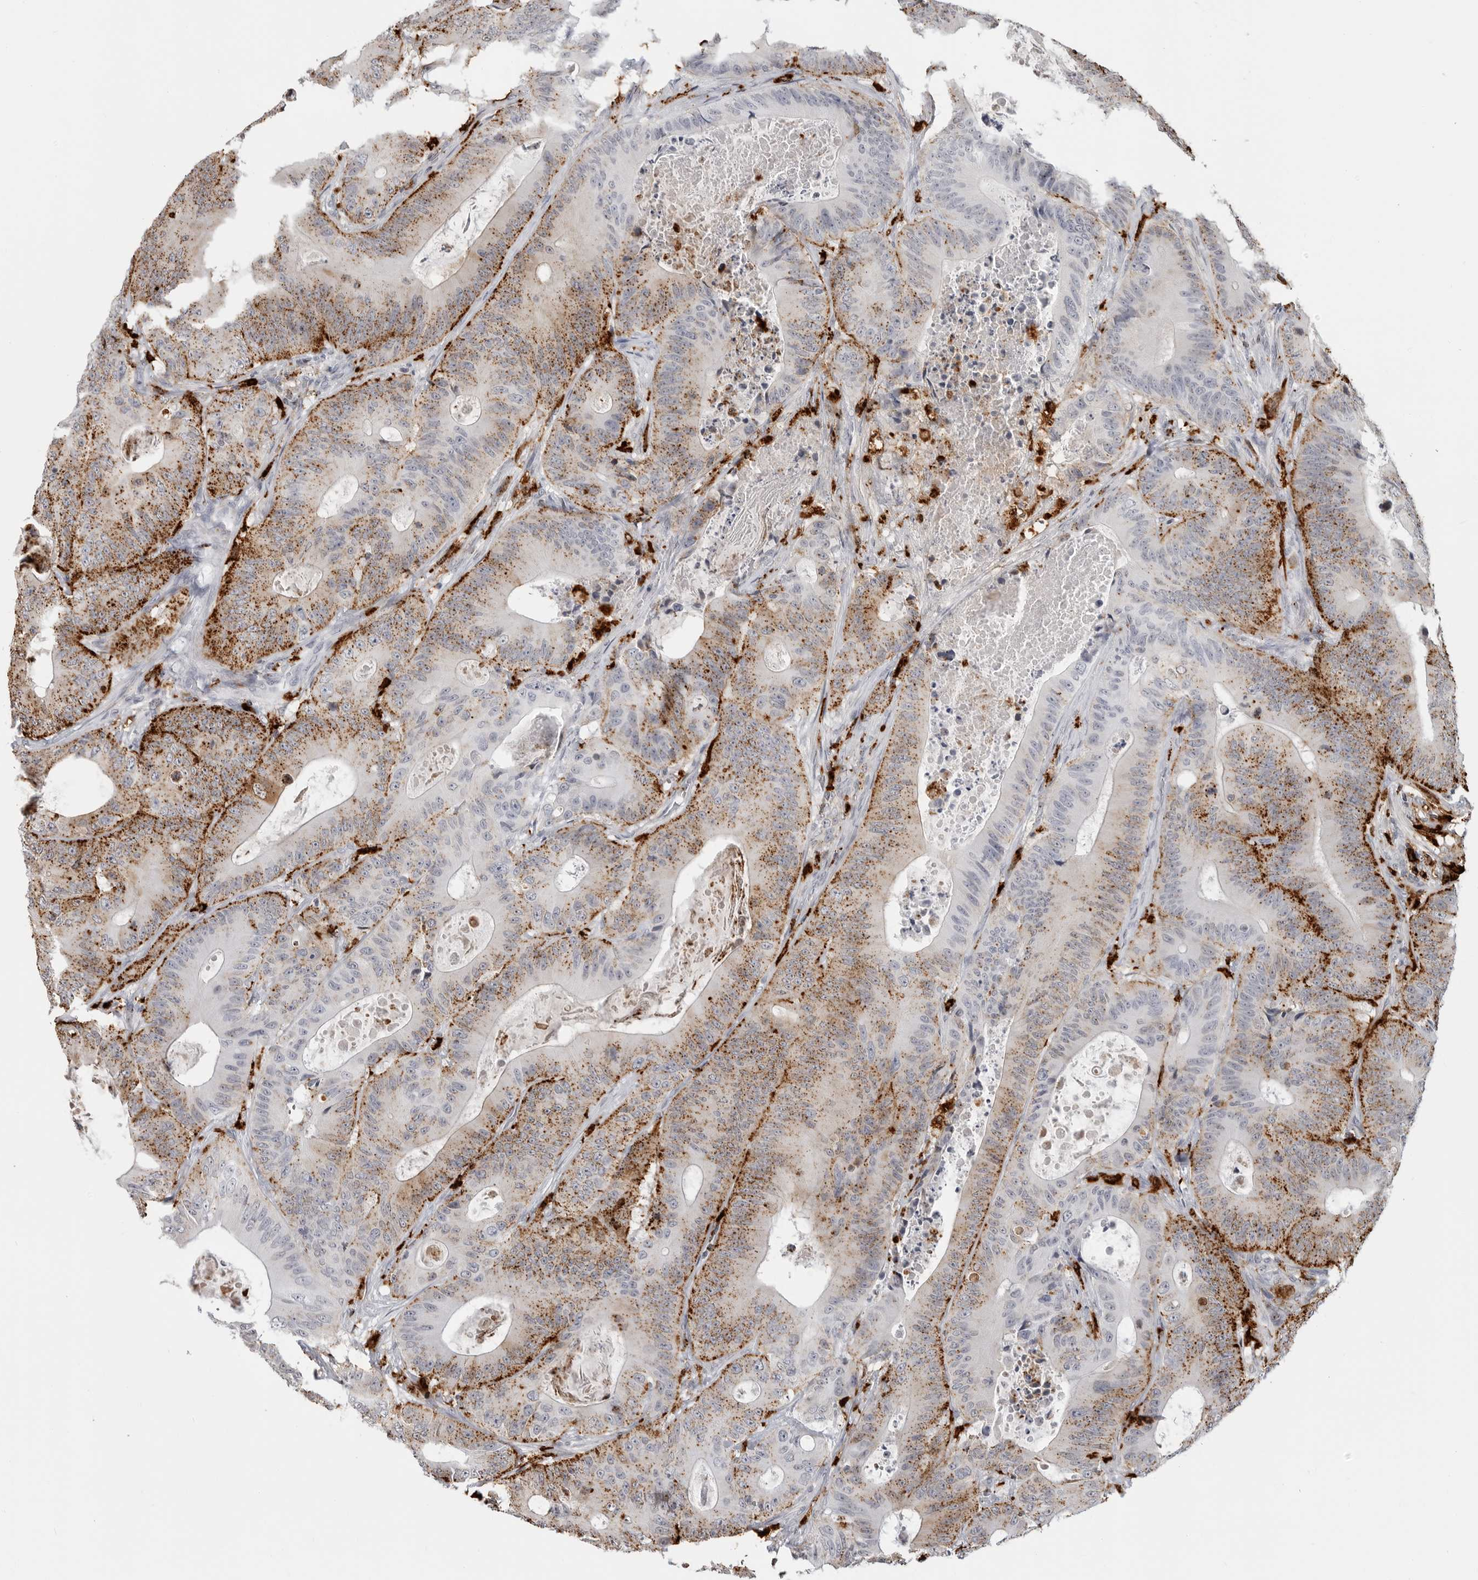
{"staining": {"intensity": "moderate", "quantity": "25%-75%", "location": "cytoplasmic/membranous"}, "tissue": "colorectal cancer", "cell_type": "Tumor cells", "image_type": "cancer", "snomed": [{"axis": "morphology", "description": "Adenocarcinoma, NOS"}, {"axis": "topography", "description": "Colon"}], "caption": "This is a histology image of immunohistochemistry (IHC) staining of colorectal cancer (adenocarcinoma), which shows moderate staining in the cytoplasmic/membranous of tumor cells.", "gene": "IFI30", "patient": {"sex": "male", "age": 83}}